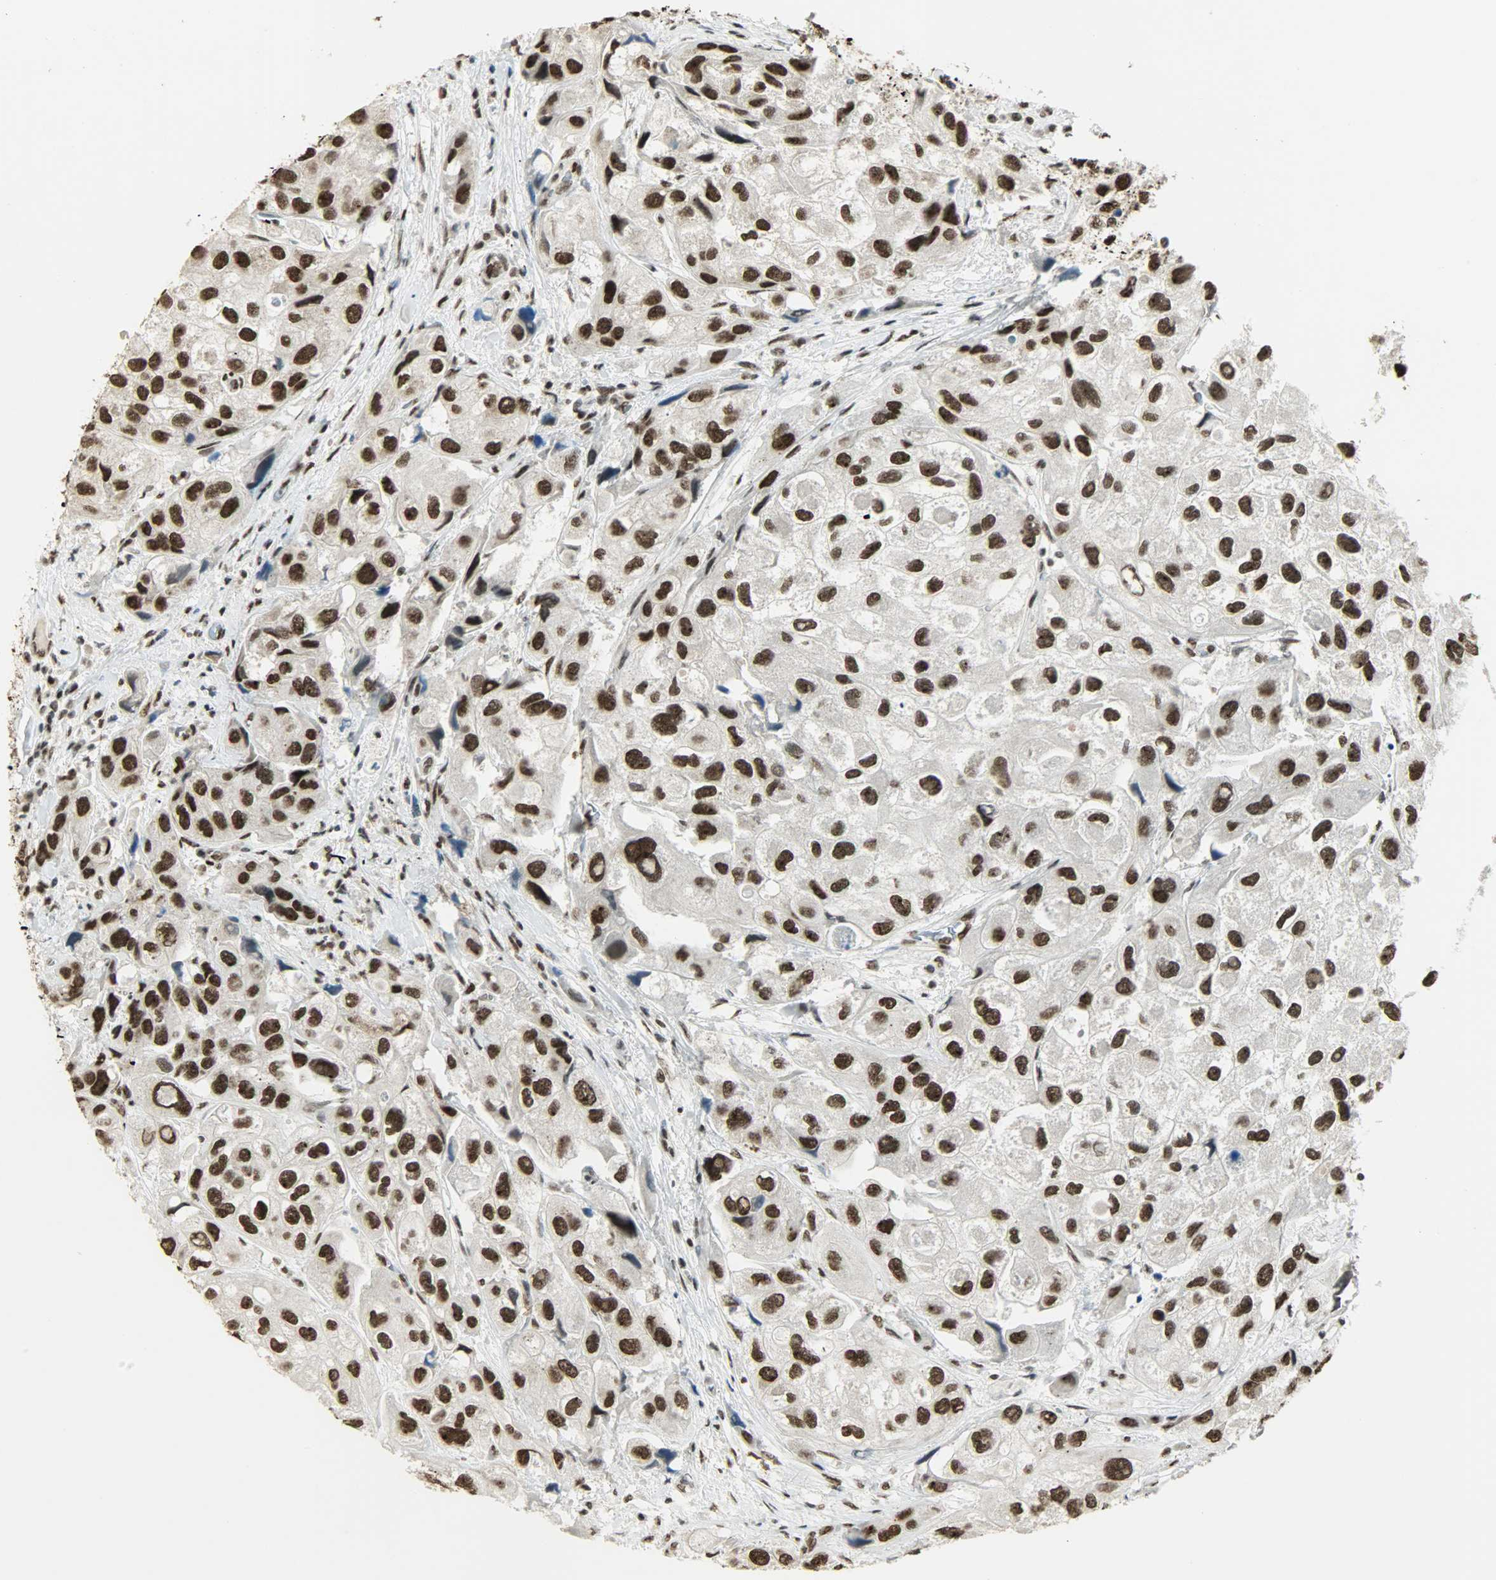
{"staining": {"intensity": "strong", "quantity": ">75%", "location": "nuclear"}, "tissue": "urothelial cancer", "cell_type": "Tumor cells", "image_type": "cancer", "snomed": [{"axis": "morphology", "description": "Urothelial carcinoma, High grade"}, {"axis": "topography", "description": "Urinary bladder"}], "caption": "A brown stain labels strong nuclear staining of a protein in human urothelial cancer tumor cells.", "gene": "MYEF2", "patient": {"sex": "female", "age": 64}}